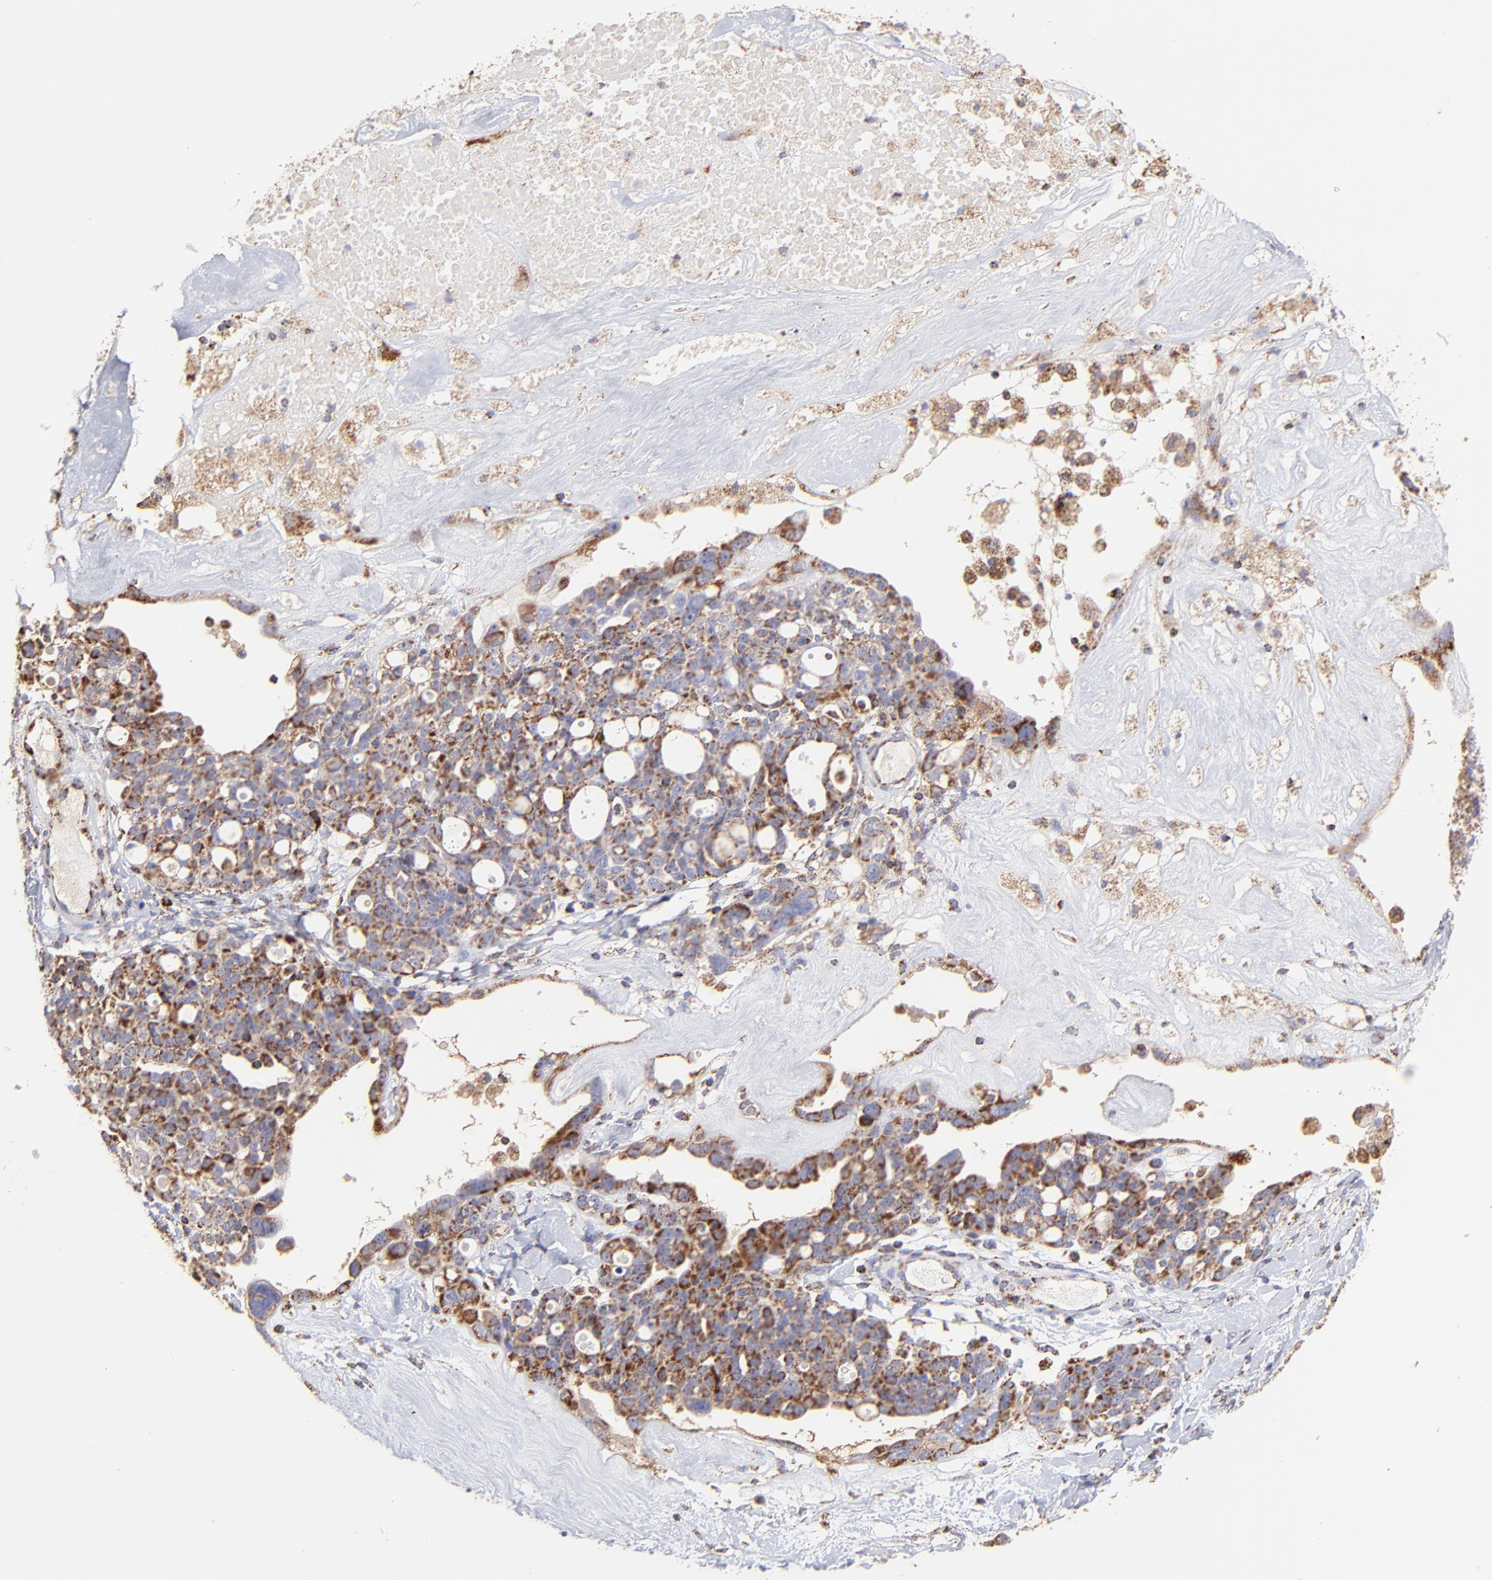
{"staining": {"intensity": "moderate", "quantity": ">75%", "location": "cytoplasmic/membranous"}, "tissue": "ovarian cancer", "cell_type": "Tumor cells", "image_type": "cancer", "snomed": [{"axis": "morphology", "description": "Cystadenocarcinoma, serous, NOS"}, {"axis": "topography", "description": "Ovary"}], "caption": "Ovarian serous cystadenocarcinoma stained with a brown dye shows moderate cytoplasmic/membranous positive expression in about >75% of tumor cells.", "gene": "ECH1", "patient": {"sex": "female", "age": 66}}